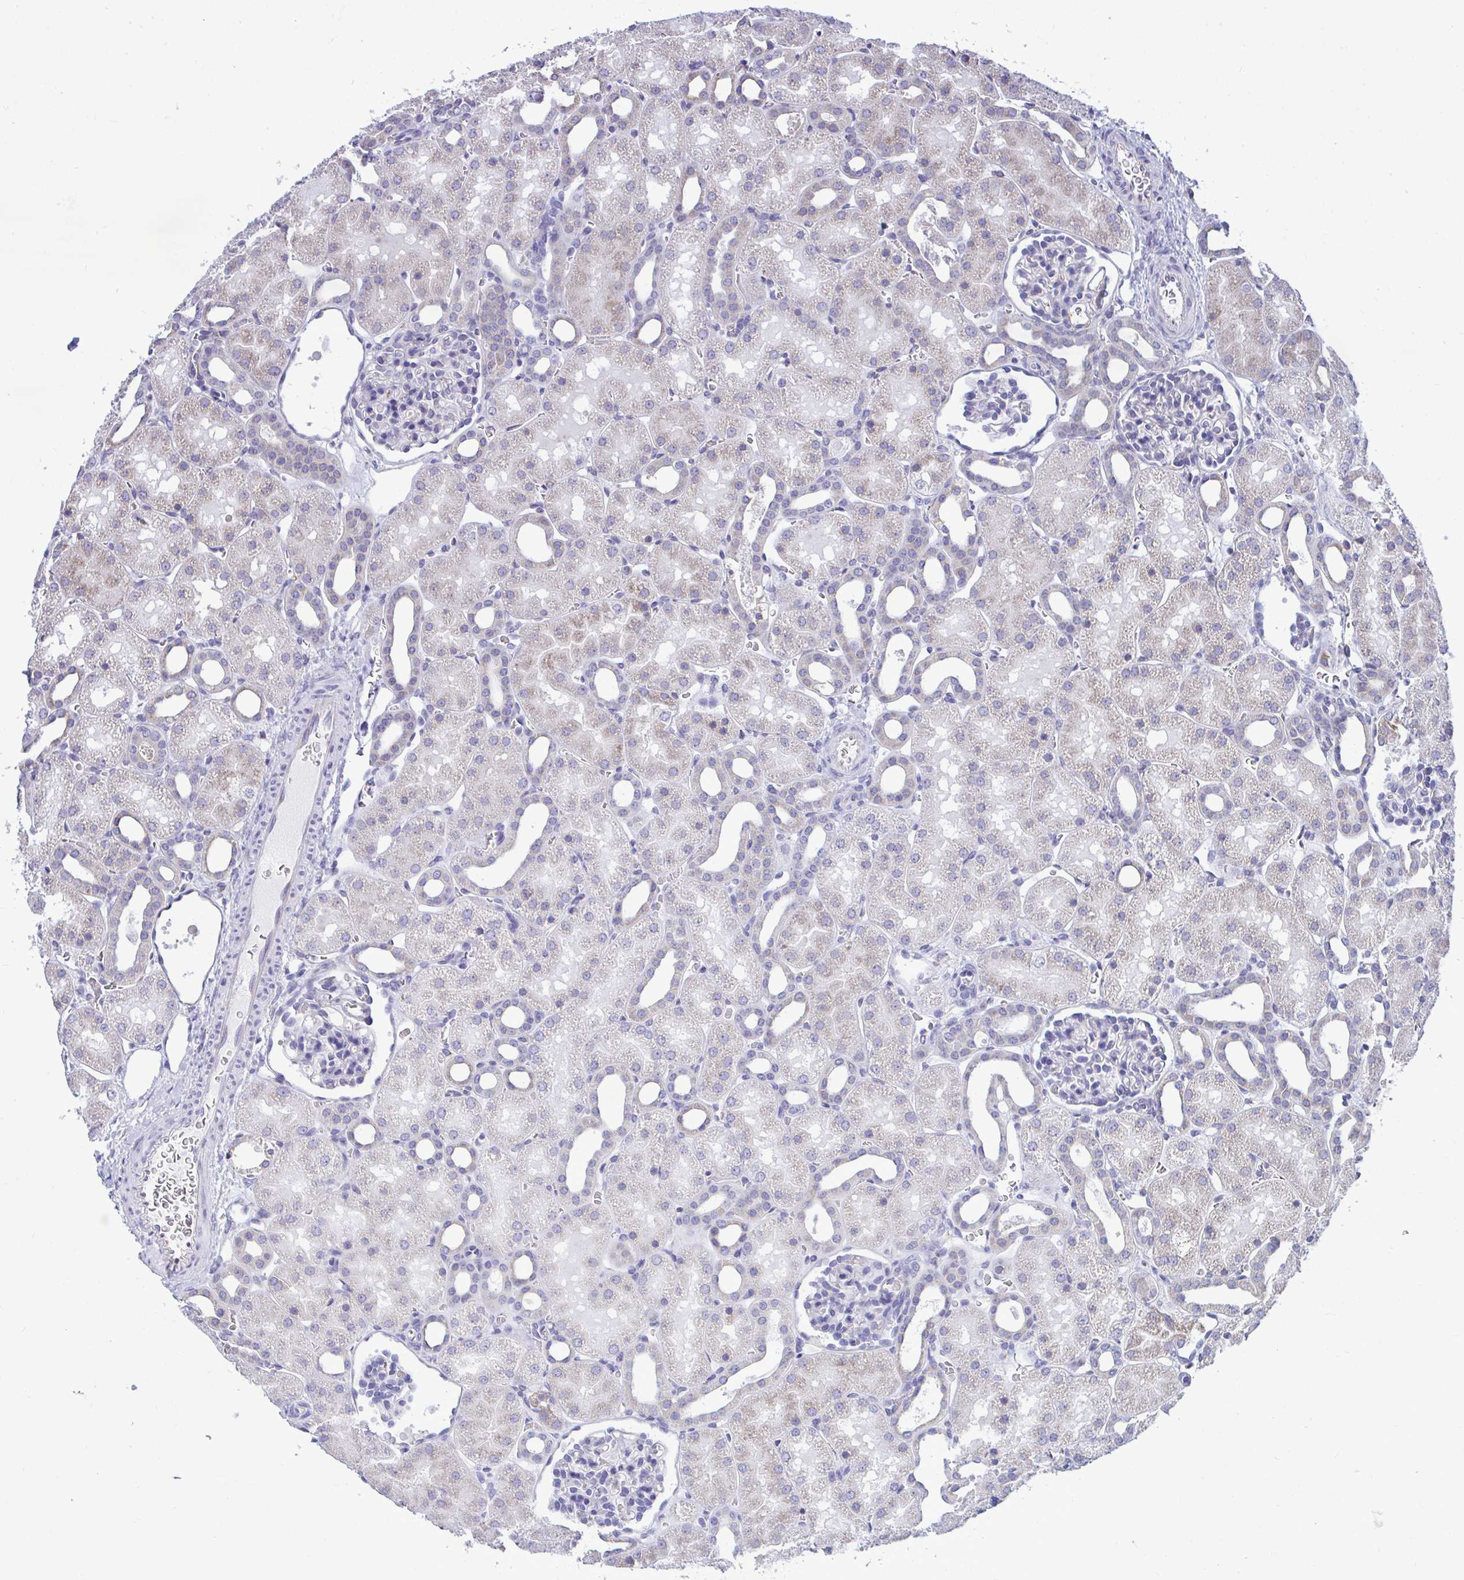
{"staining": {"intensity": "negative", "quantity": "none", "location": "none"}, "tissue": "kidney", "cell_type": "Cells in glomeruli", "image_type": "normal", "snomed": [{"axis": "morphology", "description": "Normal tissue, NOS"}, {"axis": "topography", "description": "Kidney"}], "caption": "This image is of benign kidney stained with immunohistochemistry (IHC) to label a protein in brown with the nuclei are counter-stained blue. There is no expression in cells in glomeruli.", "gene": "PIGK", "patient": {"sex": "male", "age": 2}}